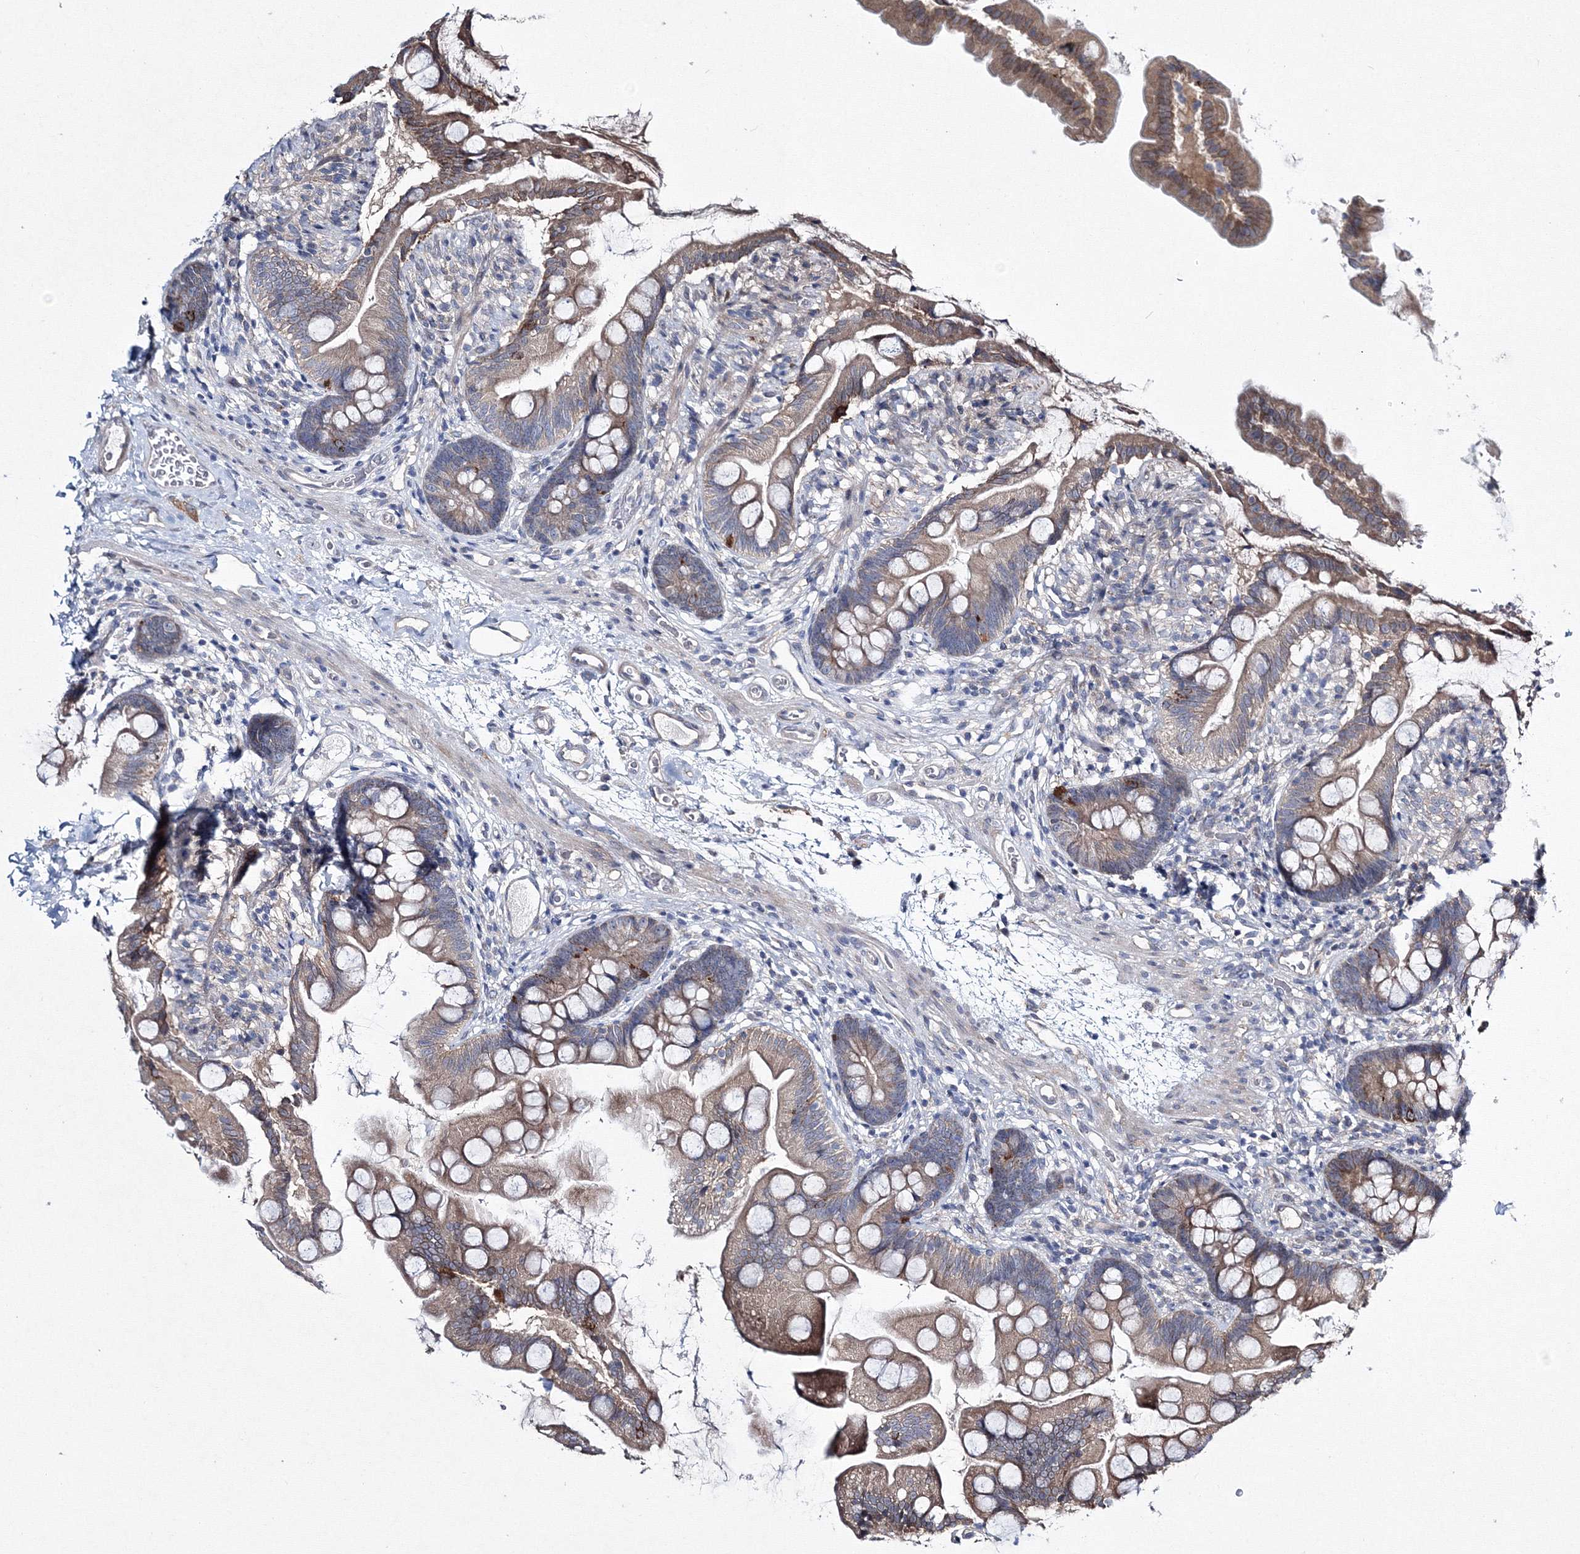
{"staining": {"intensity": "moderate", "quantity": ">75%", "location": "cytoplasmic/membranous"}, "tissue": "small intestine", "cell_type": "Glandular cells", "image_type": "normal", "snomed": [{"axis": "morphology", "description": "Normal tissue, NOS"}, {"axis": "topography", "description": "Small intestine"}], "caption": "The photomicrograph exhibits immunohistochemical staining of normal small intestine. There is moderate cytoplasmic/membranous positivity is present in about >75% of glandular cells.", "gene": "RANBP3L", "patient": {"sex": "female", "age": 56}}